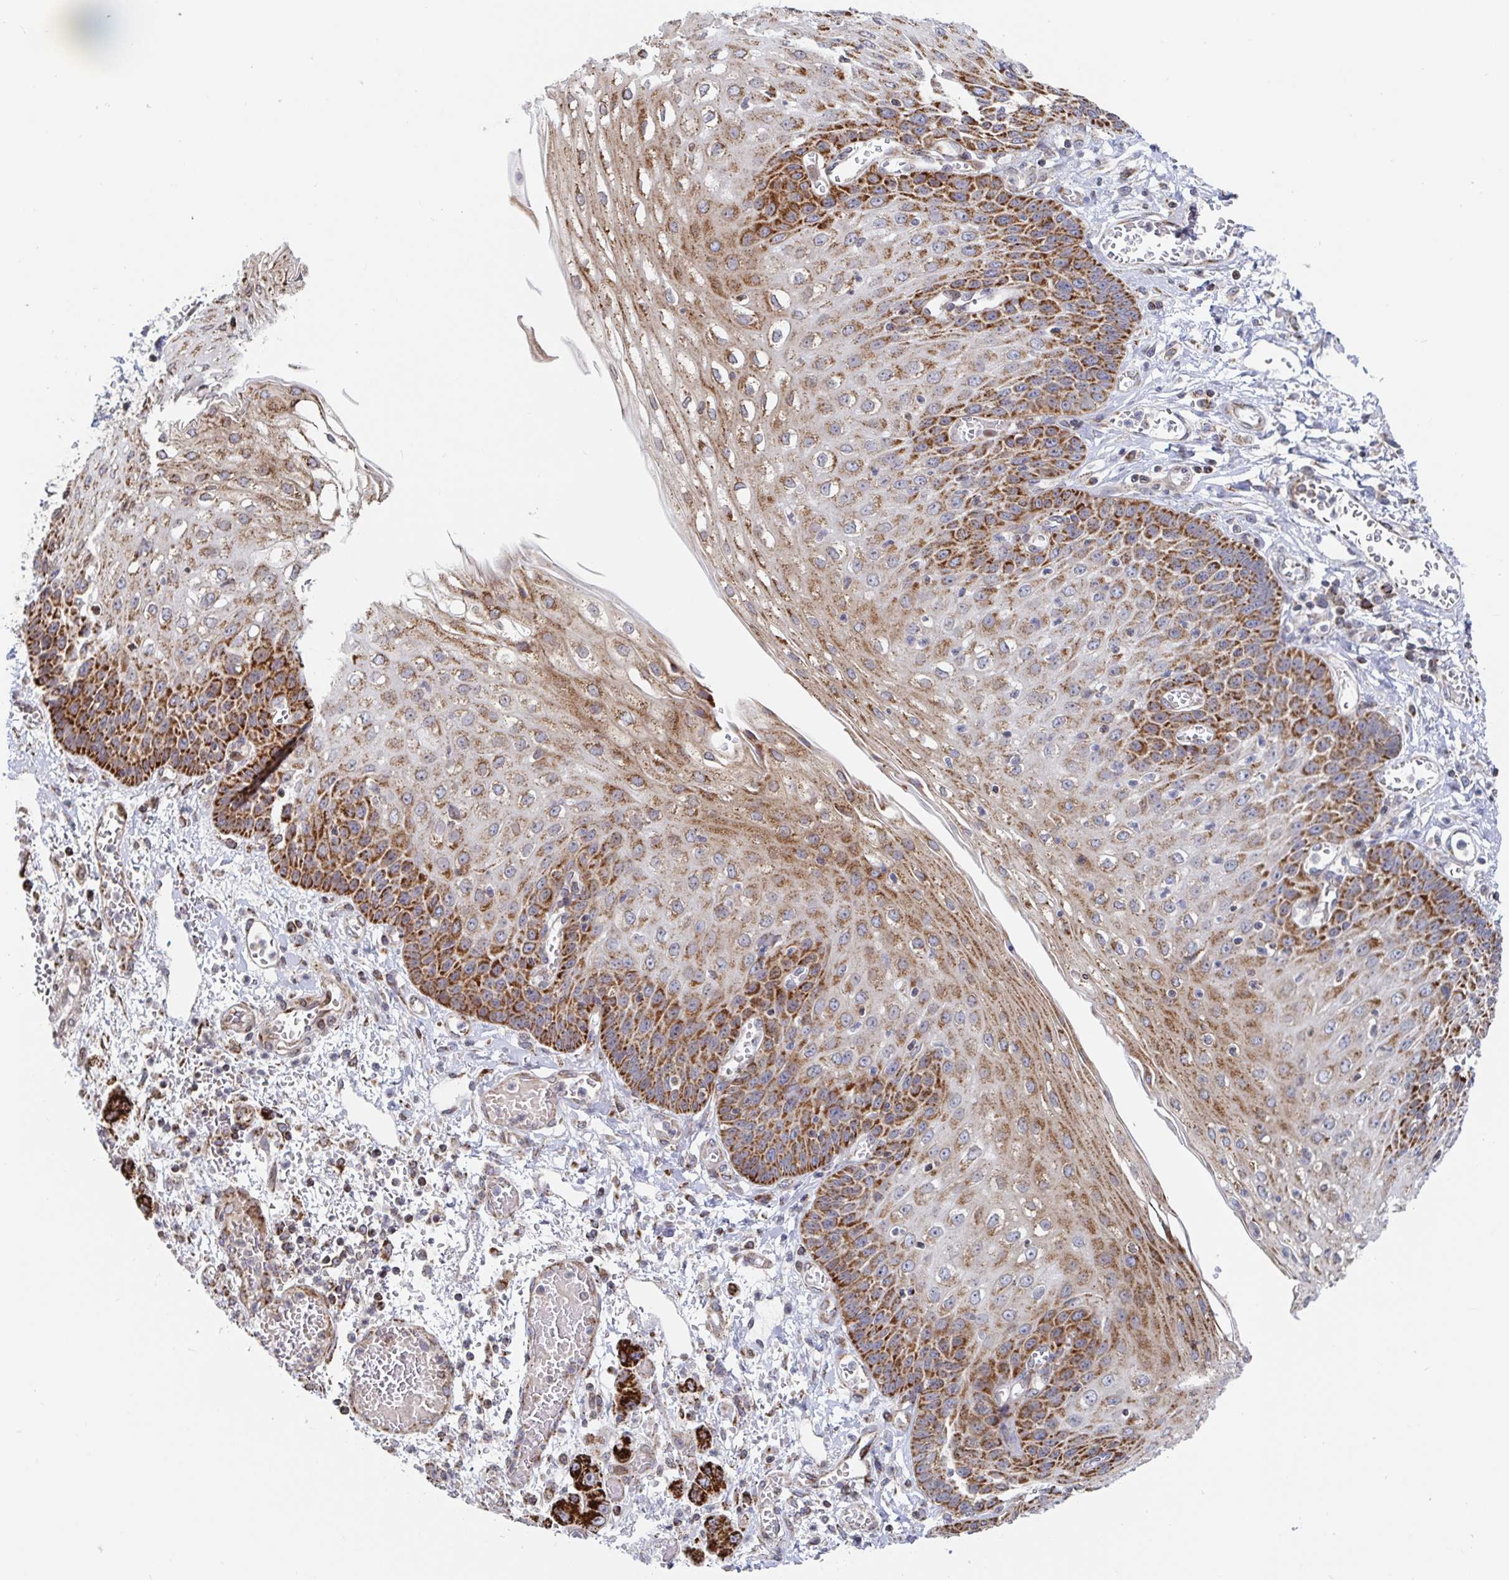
{"staining": {"intensity": "strong", "quantity": ">75%", "location": "cytoplasmic/membranous"}, "tissue": "esophagus", "cell_type": "Squamous epithelial cells", "image_type": "normal", "snomed": [{"axis": "morphology", "description": "Normal tissue, NOS"}, {"axis": "morphology", "description": "Adenocarcinoma, NOS"}, {"axis": "topography", "description": "Esophagus"}], "caption": "Protein expression analysis of benign human esophagus reveals strong cytoplasmic/membranous positivity in about >75% of squamous epithelial cells.", "gene": "STARD8", "patient": {"sex": "male", "age": 81}}